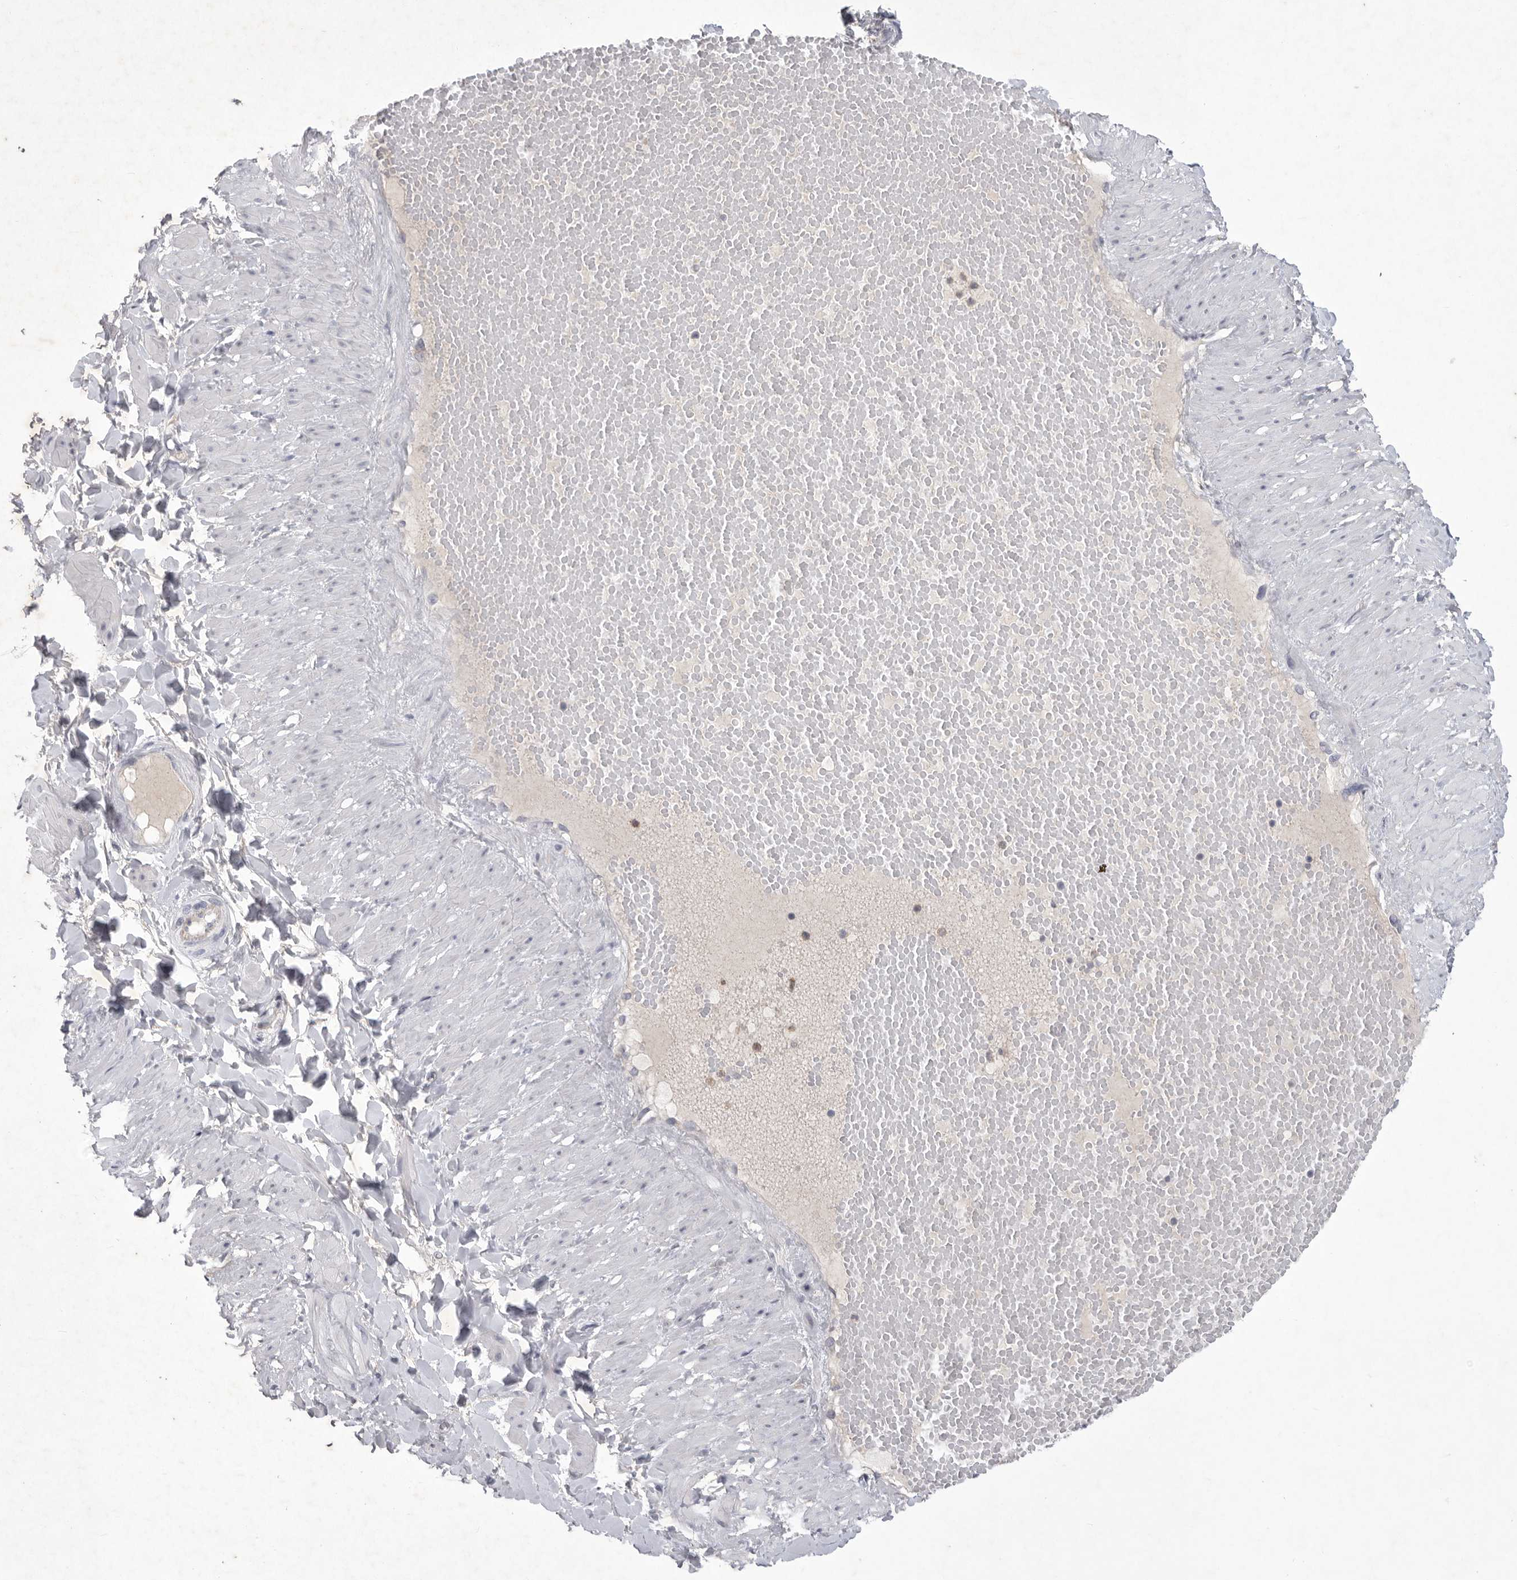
{"staining": {"intensity": "negative", "quantity": "none", "location": "none"}, "tissue": "soft tissue", "cell_type": "Fibroblasts", "image_type": "normal", "snomed": [{"axis": "morphology", "description": "Normal tissue, NOS"}, {"axis": "topography", "description": "Adipose tissue"}, {"axis": "topography", "description": "Vascular tissue"}, {"axis": "topography", "description": "Peripheral nerve tissue"}], "caption": "Immunohistochemistry (IHC) histopathology image of benign soft tissue: soft tissue stained with DAB reveals no significant protein expression in fibroblasts.", "gene": "SIGLEC10", "patient": {"sex": "male", "age": 25}}